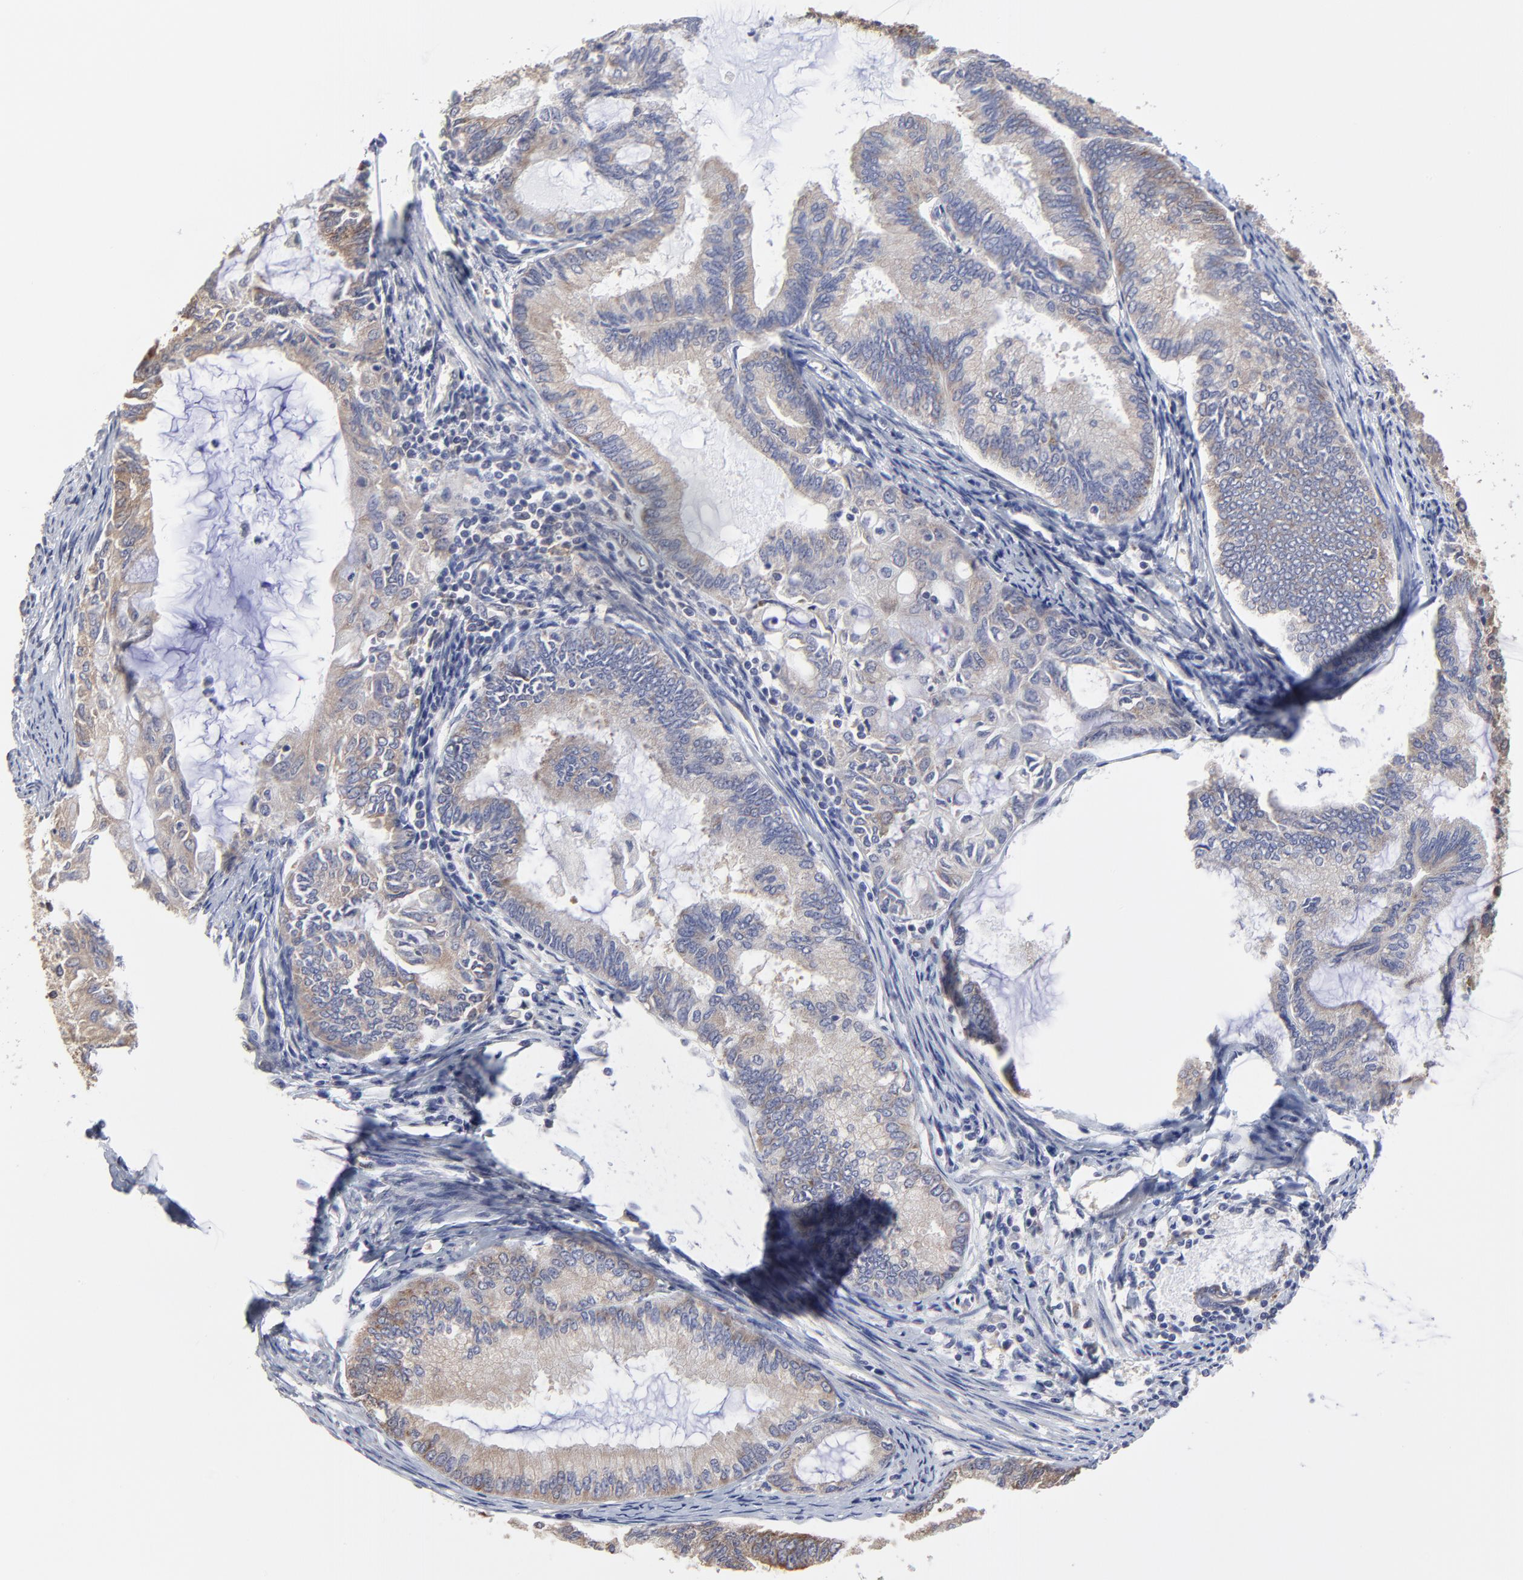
{"staining": {"intensity": "moderate", "quantity": "25%-75%", "location": "cytoplasmic/membranous"}, "tissue": "endometrial cancer", "cell_type": "Tumor cells", "image_type": "cancer", "snomed": [{"axis": "morphology", "description": "Adenocarcinoma, NOS"}, {"axis": "topography", "description": "Endometrium"}], "caption": "Immunohistochemical staining of human adenocarcinoma (endometrial) reveals moderate cytoplasmic/membranous protein expression in approximately 25%-75% of tumor cells.", "gene": "CCT2", "patient": {"sex": "female", "age": 86}}